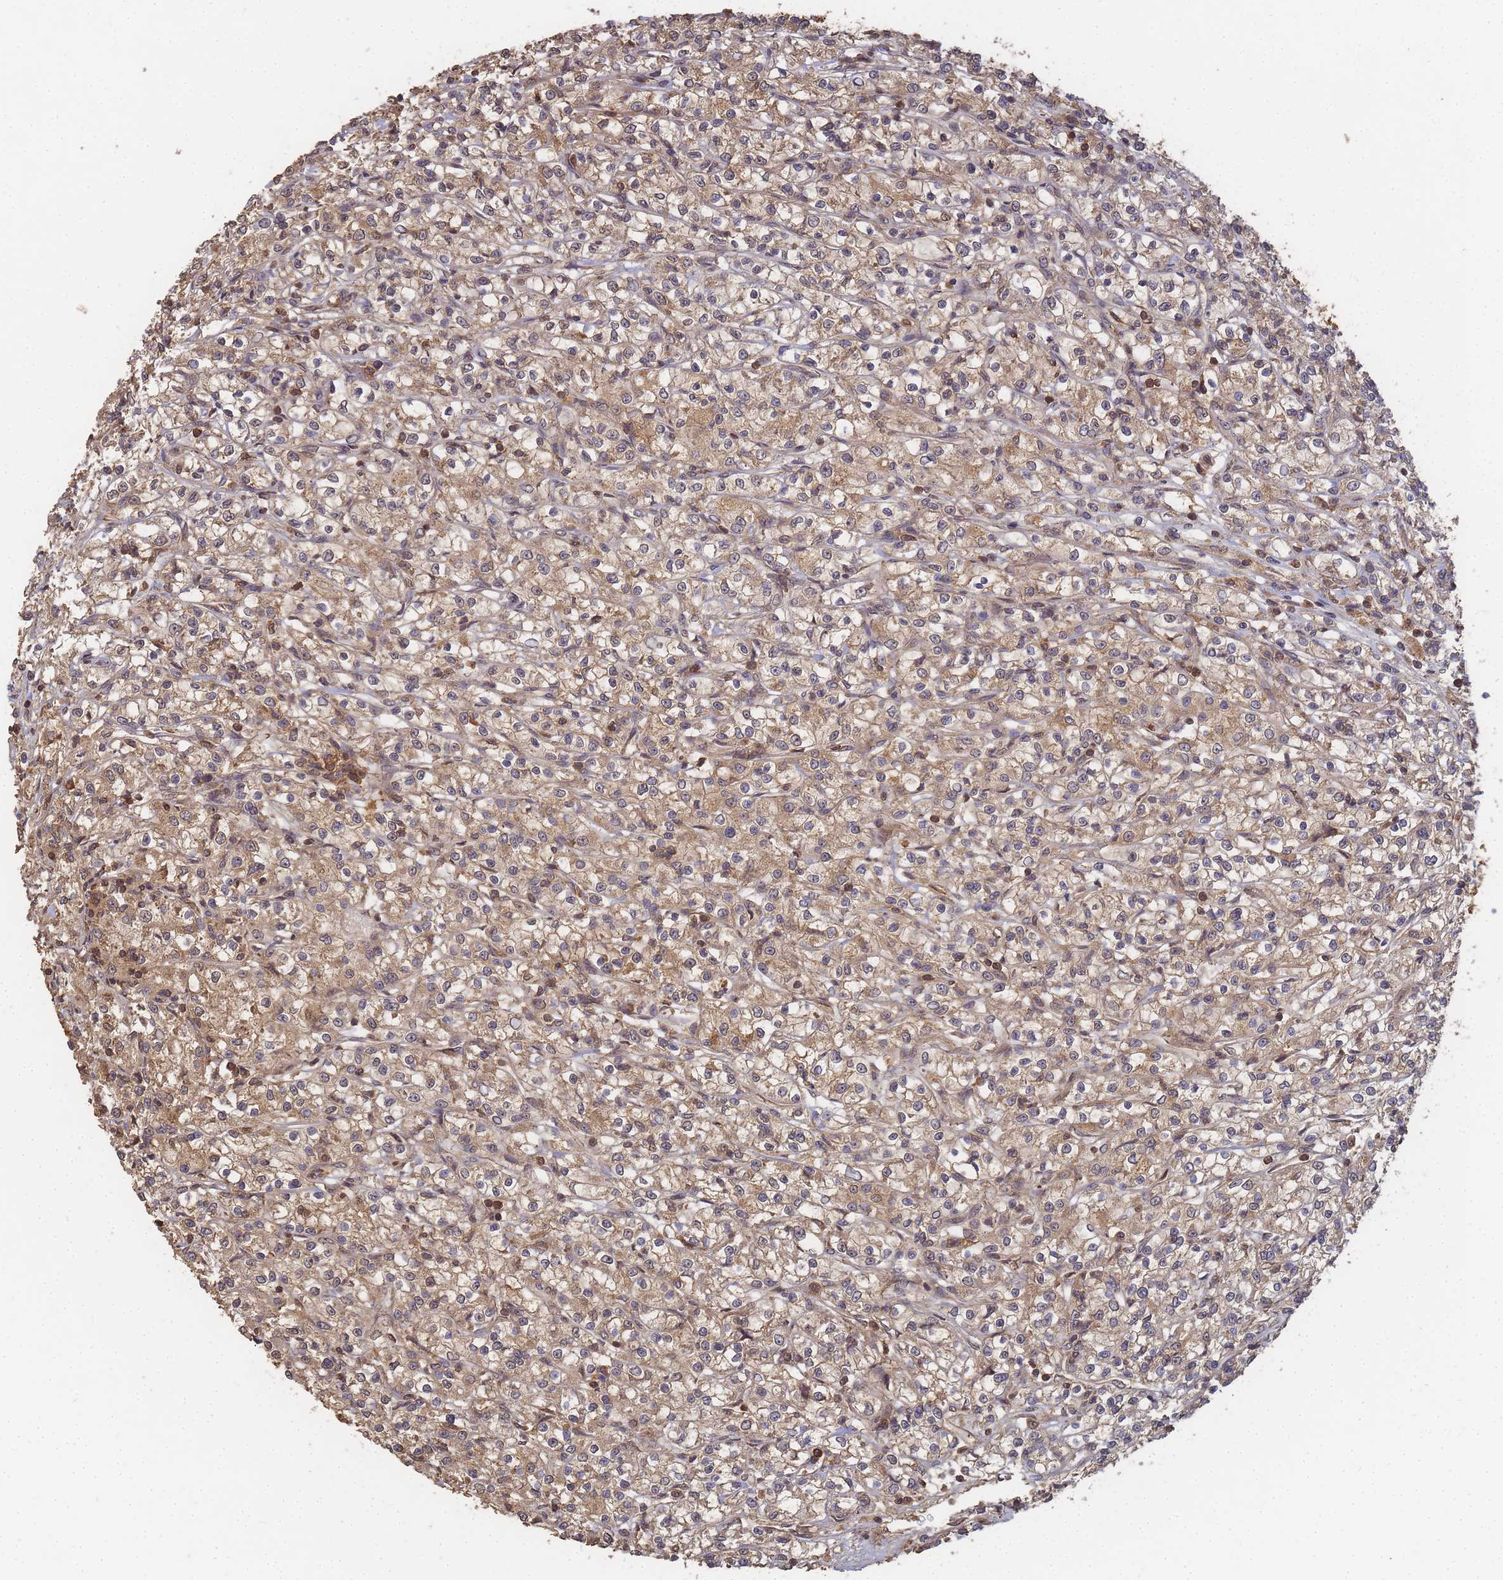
{"staining": {"intensity": "moderate", "quantity": "25%-75%", "location": "cytoplasmic/membranous"}, "tissue": "renal cancer", "cell_type": "Tumor cells", "image_type": "cancer", "snomed": [{"axis": "morphology", "description": "Adenocarcinoma, NOS"}, {"axis": "topography", "description": "Kidney"}], "caption": "Immunohistochemical staining of human renal cancer (adenocarcinoma) reveals moderate cytoplasmic/membranous protein positivity in about 25%-75% of tumor cells.", "gene": "ALKBH1", "patient": {"sex": "female", "age": 59}}